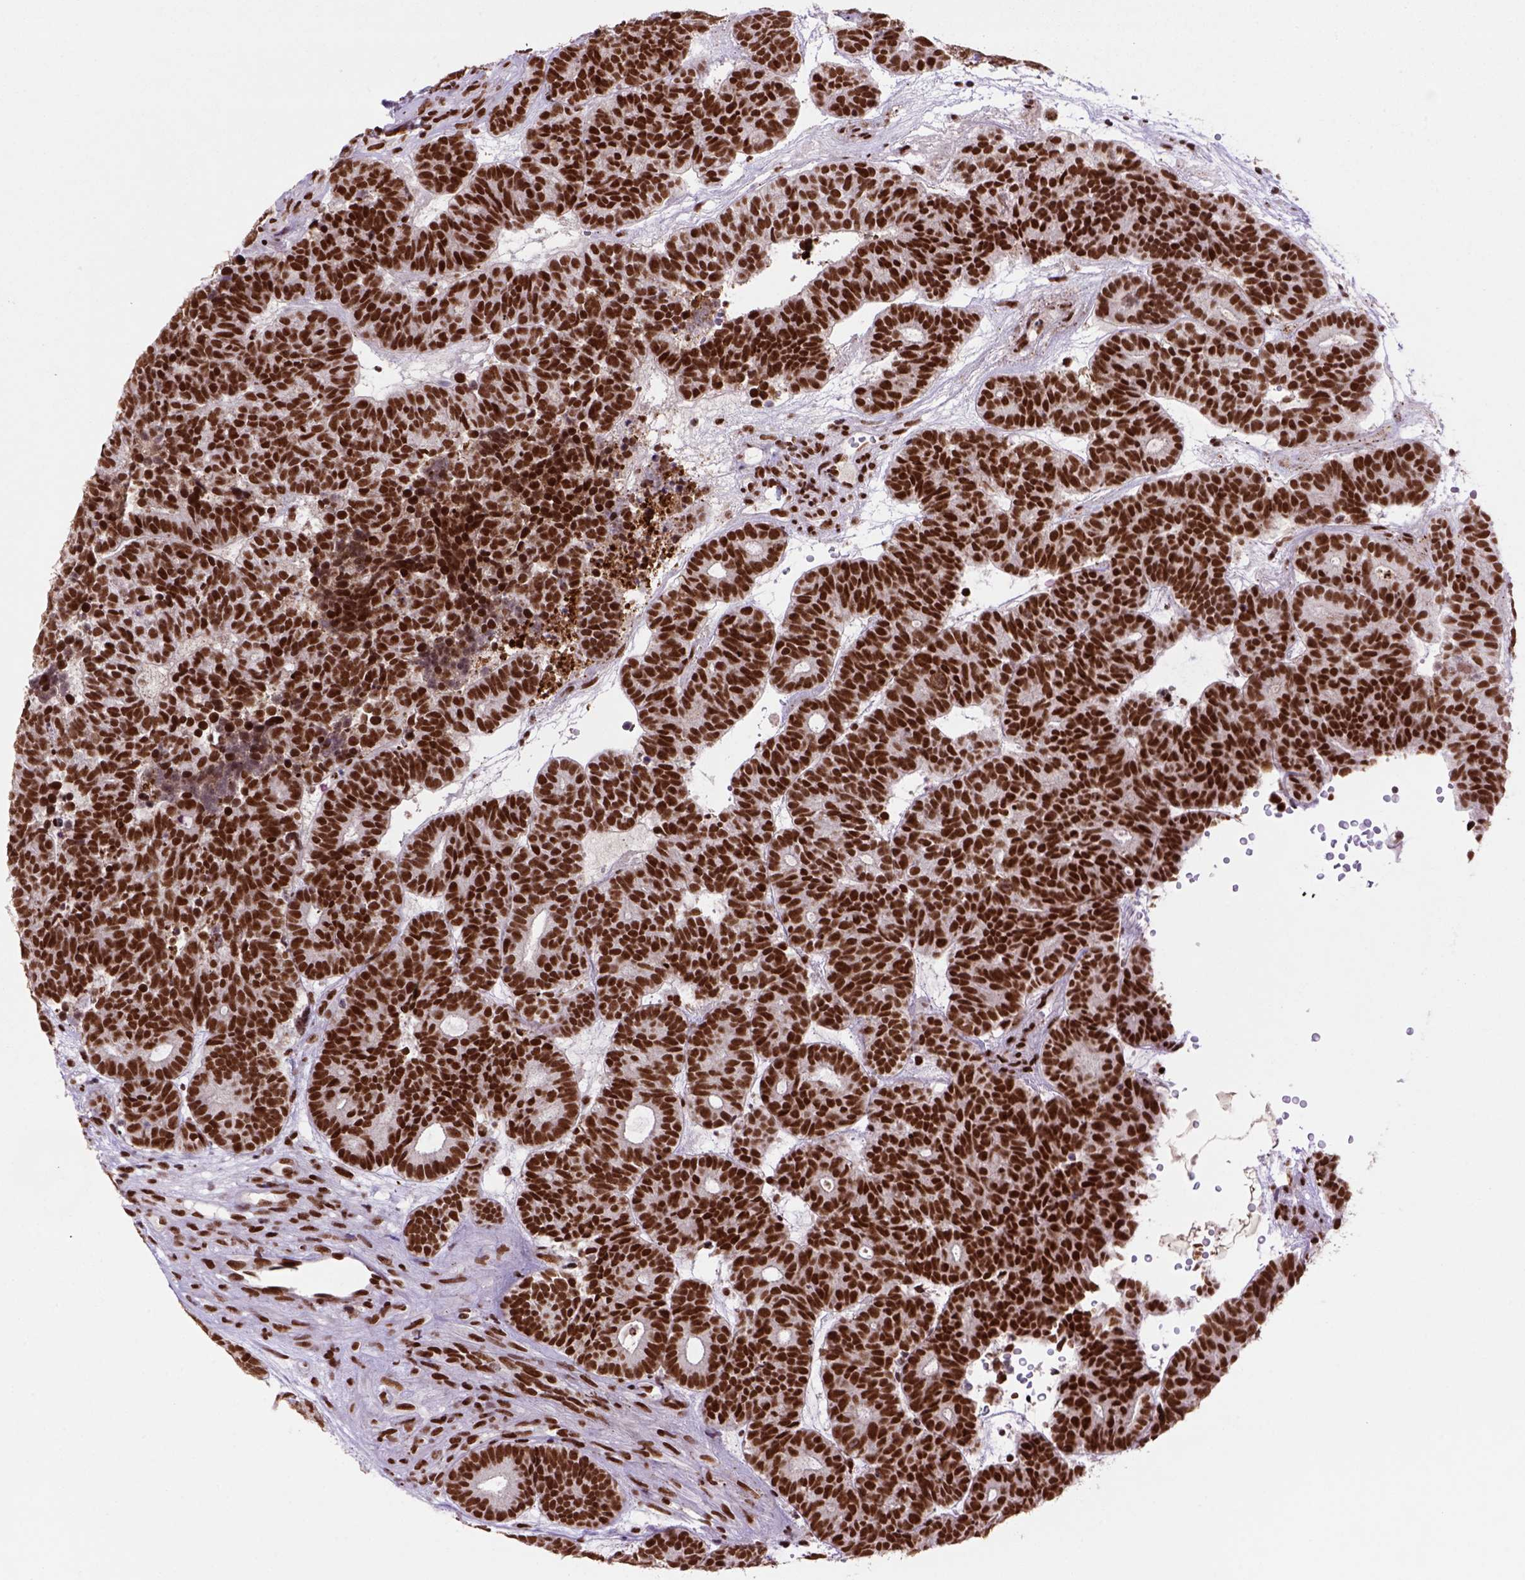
{"staining": {"intensity": "strong", "quantity": ">75%", "location": "nuclear"}, "tissue": "head and neck cancer", "cell_type": "Tumor cells", "image_type": "cancer", "snomed": [{"axis": "morphology", "description": "Adenocarcinoma, NOS"}, {"axis": "topography", "description": "Head-Neck"}], "caption": "Protein expression analysis of human head and neck cancer (adenocarcinoma) reveals strong nuclear staining in approximately >75% of tumor cells. The protein of interest is shown in brown color, while the nuclei are stained blue.", "gene": "NSMCE2", "patient": {"sex": "female", "age": 81}}